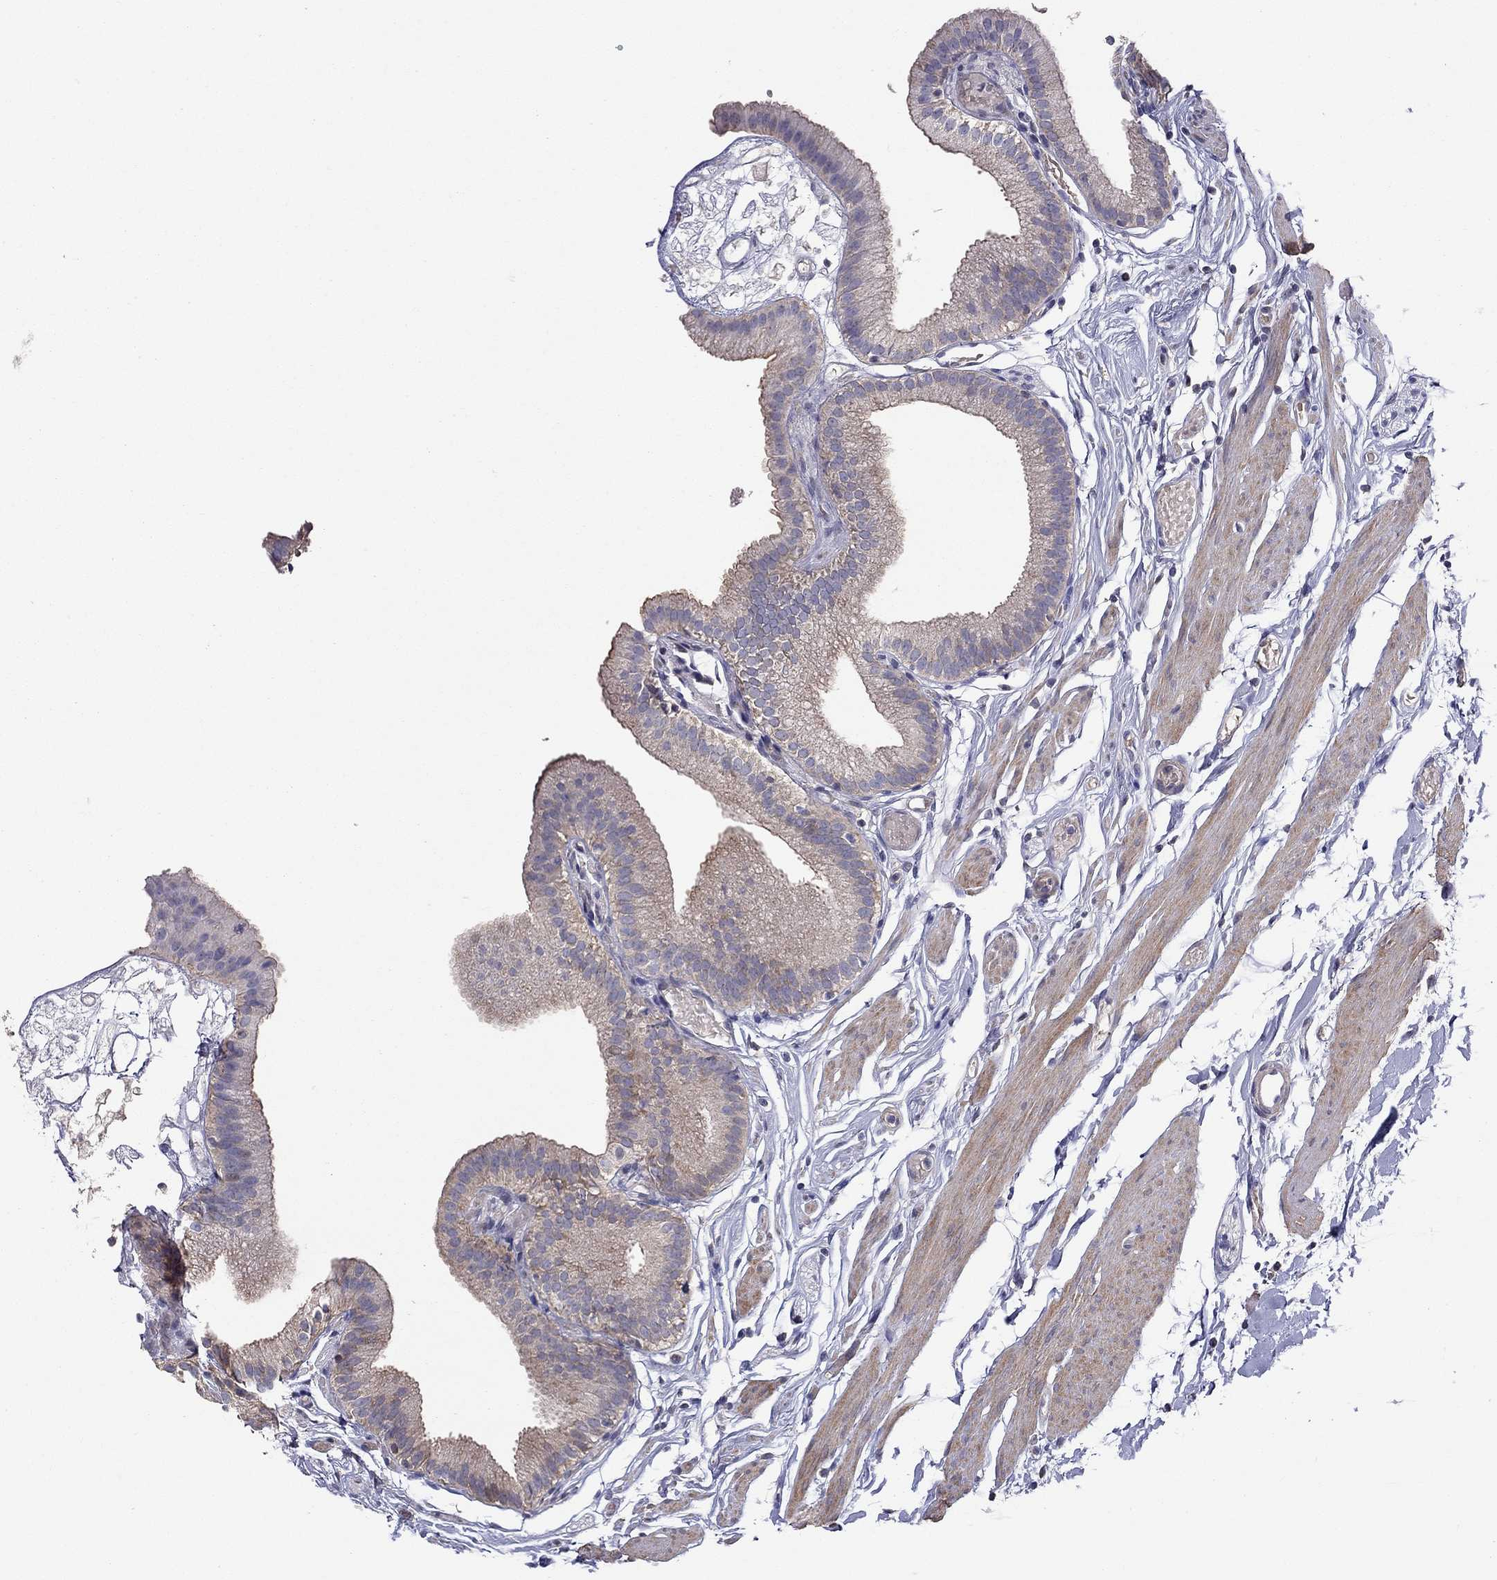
{"staining": {"intensity": "strong", "quantity": "<25%", "location": "cytoplasmic/membranous"}, "tissue": "gallbladder", "cell_type": "Glandular cells", "image_type": "normal", "snomed": [{"axis": "morphology", "description": "Normal tissue, NOS"}, {"axis": "topography", "description": "Gallbladder"}], "caption": "Gallbladder stained with immunohistochemistry (IHC) exhibits strong cytoplasmic/membranous expression in about <25% of glandular cells. The staining was performed using DAB (3,3'-diaminobenzidine) to visualize the protein expression in brown, while the nuclei were stained in blue with hematoxylin (Magnification: 20x).", "gene": "SYTL2", "patient": {"sex": "female", "age": 45}}